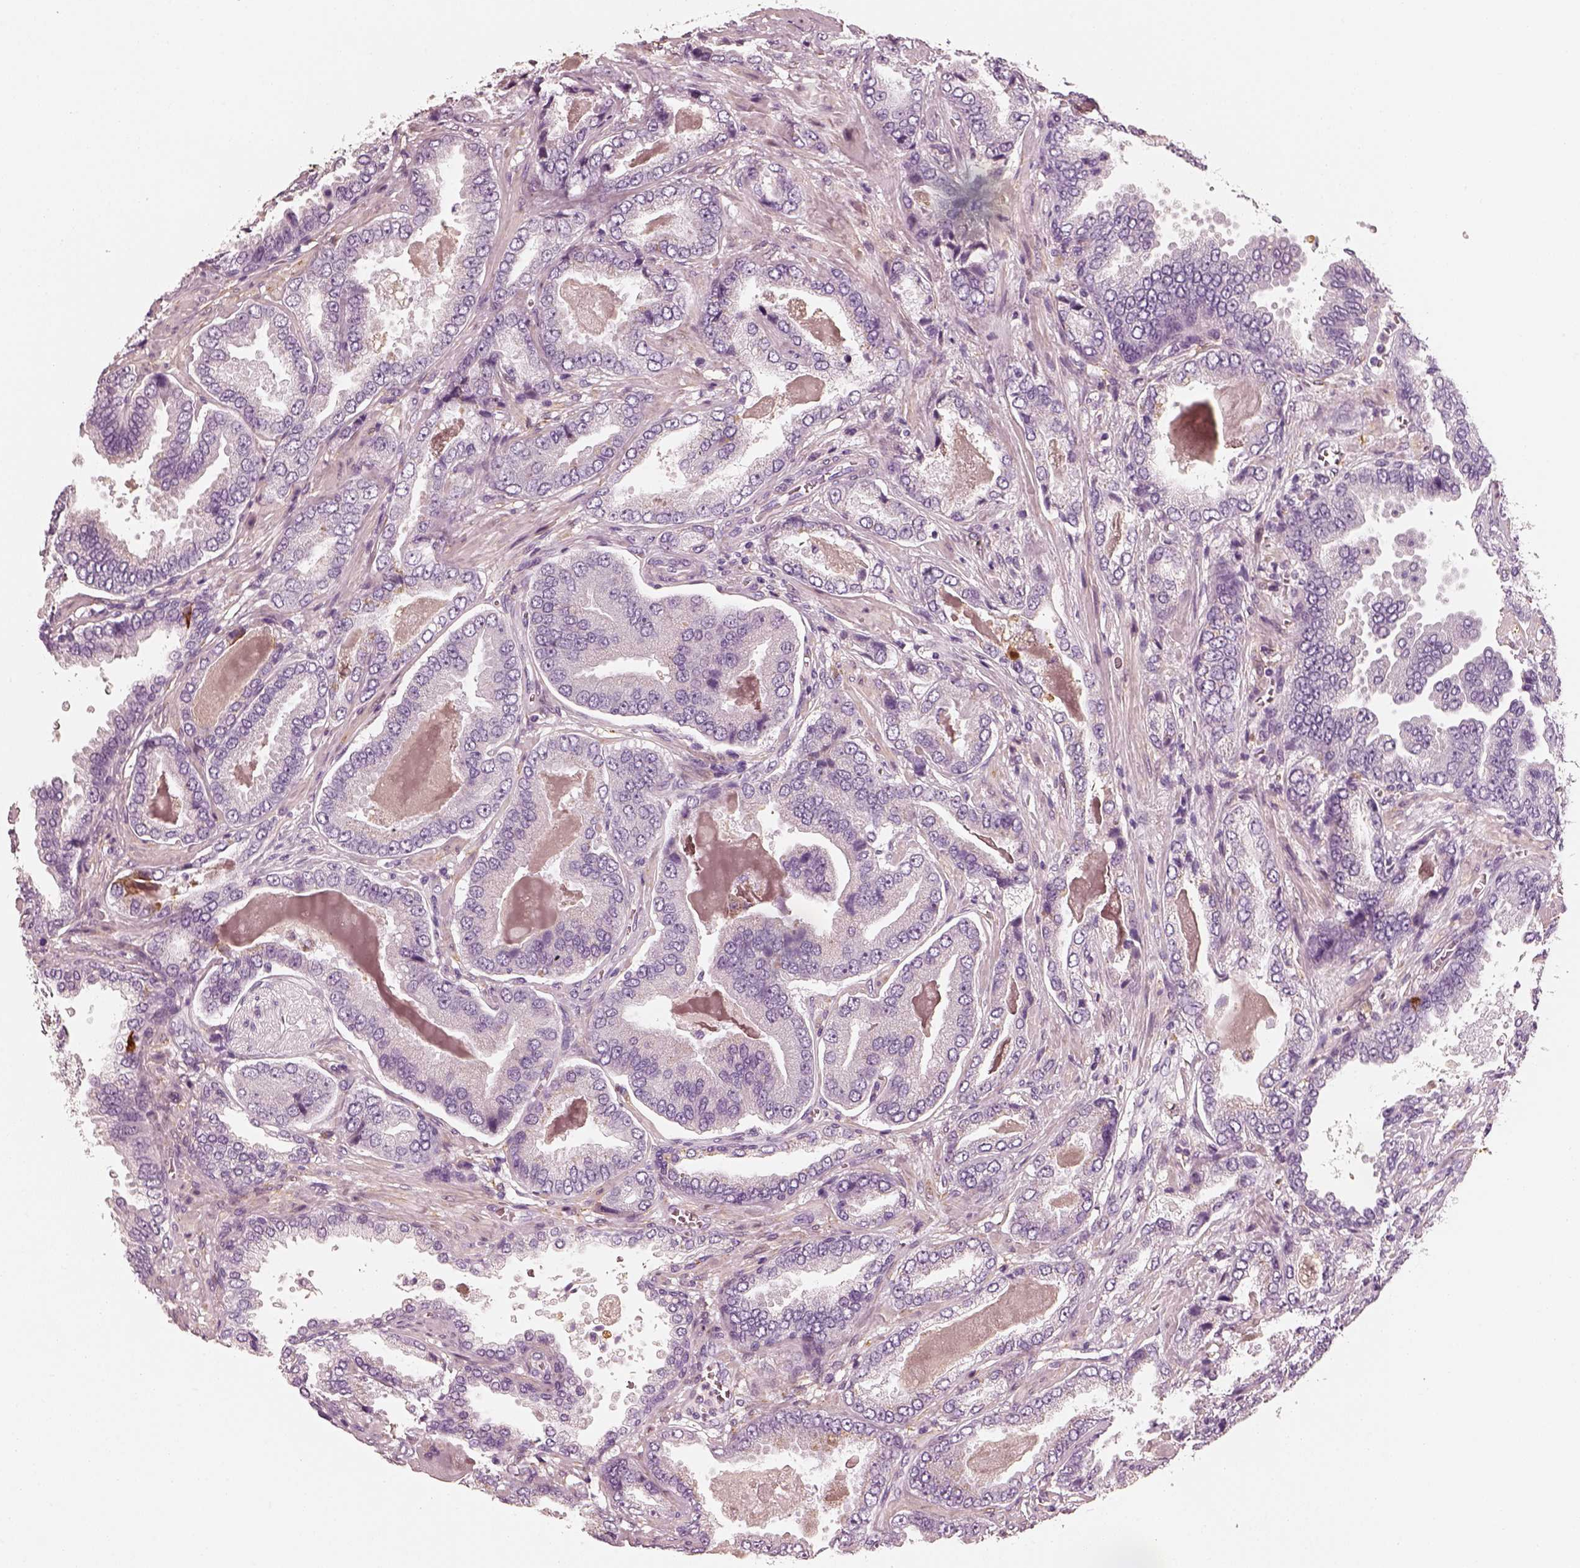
{"staining": {"intensity": "negative", "quantity": "none", "location": "none"}, "tissue": "prostate cancer", "cell_type": "Tumor cells", "image_type": "cancer", "snomed": [{"axis": "morphology", "description": "Adenocarcinoma, NOS"}, {"axis": "topography", "description": "Prostate"}], "caption": "DAB immunohistochemical staining of human prostate adenocarcinoma demonstrates no significant positivity in tumor cells. (DAB immunohistochemistry, high magnification).", "gene": "RS1", "patient": {"sex": "male", "age": 64}}